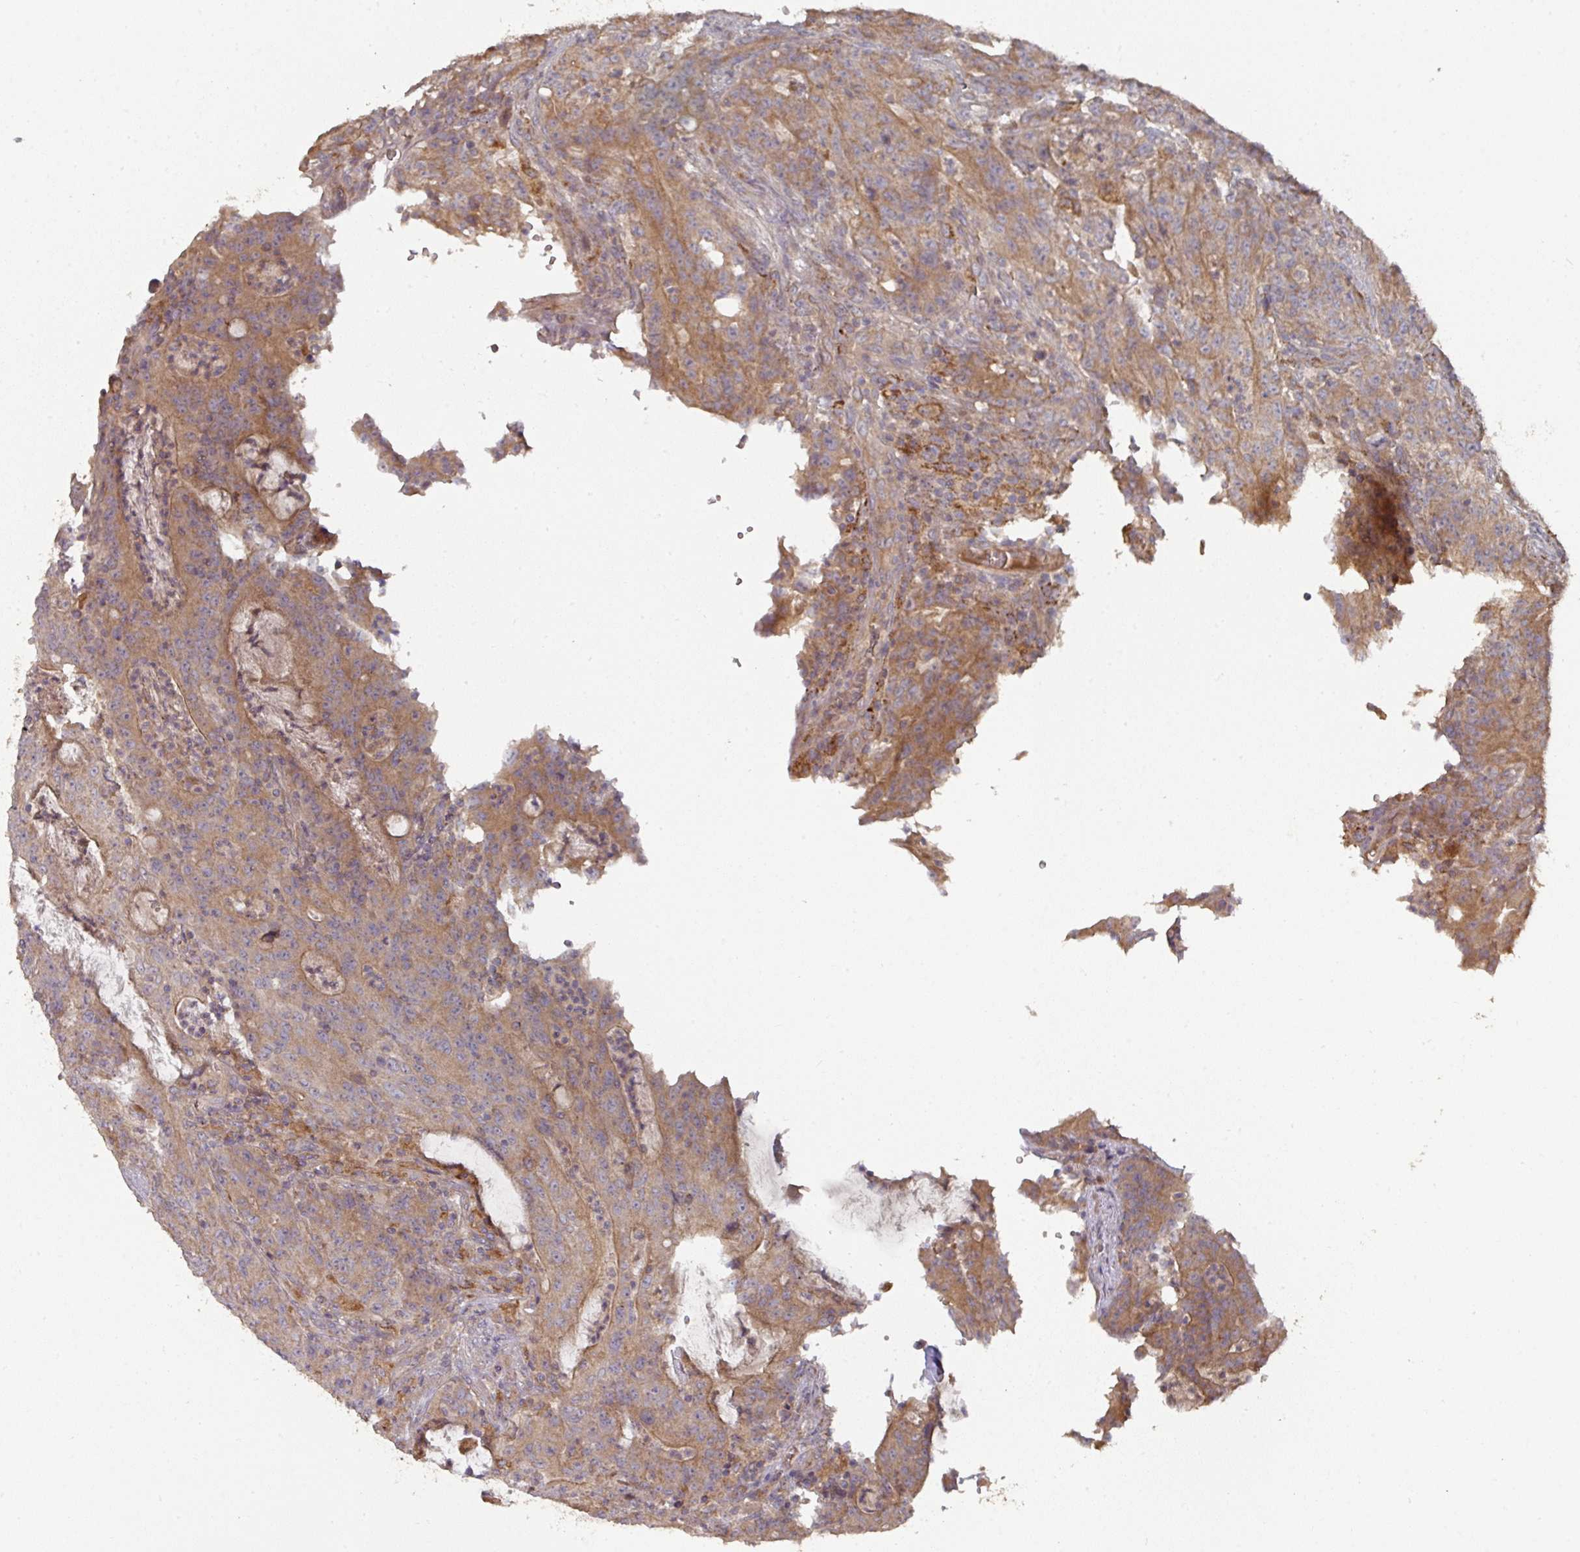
{"staining": {"intensity": "moderate", "quantity": "25%-75%", "location": "cytoplasmic/membranous"}, "tissue": "colorectal cancer", "cell_type": "Tumor cells", "image_type": "cancer", "snomed": [{"axis": "morphology", "description": "Adenocarcinoma, NOS"}, {"axis": "topography", "description": "Colon"}], "caption": "Immunohistochemical staining of human colorectal adenocarcinoma demonstrates medium levels of moderate cytoplasmic/membranous protein expression in about 25%-75% of tumor cells.", "gene": "DNAJC7", "patient": {"sex": "male", "age": 83}}